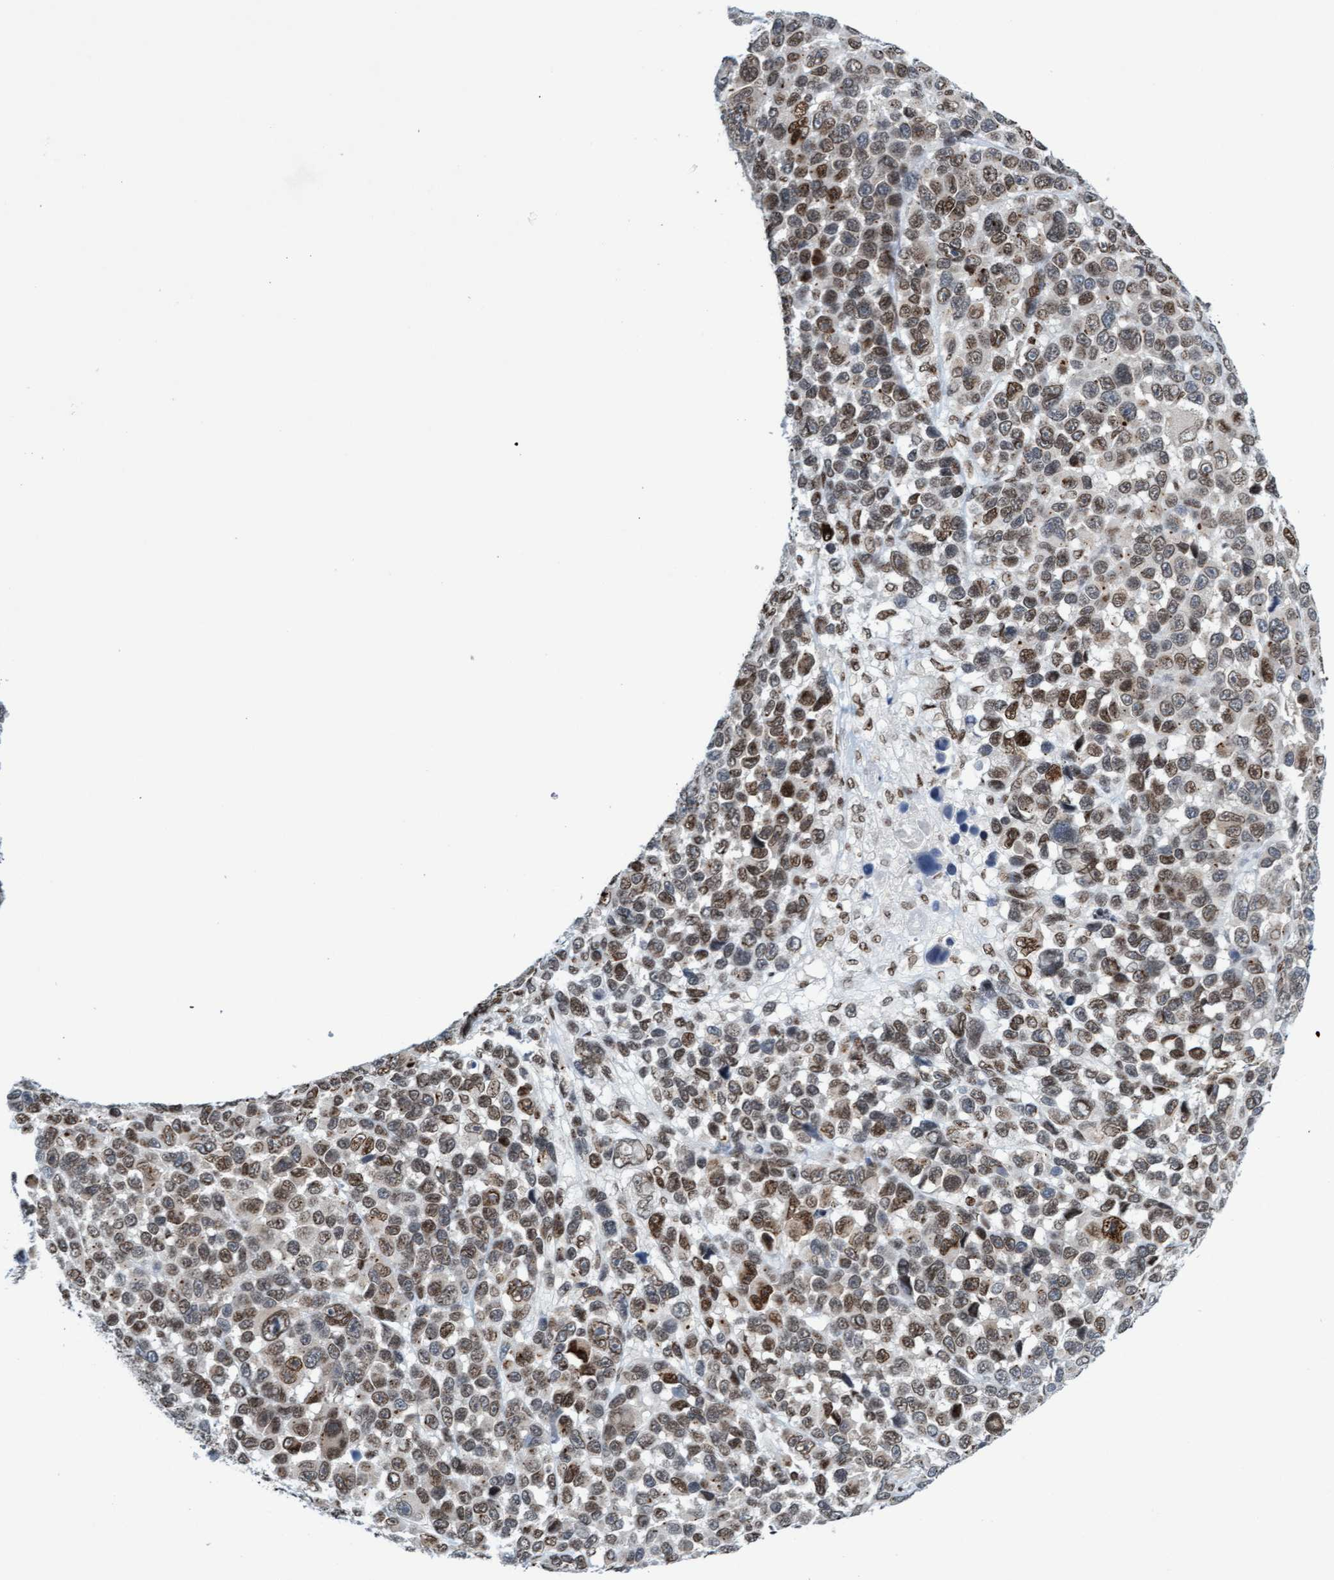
{"staining": {"intensity": "weak", "quantity": ">75%", "location": "nuclear"}, "tissue": "melanoma", "cell_type": "Tumor cells", "image_type": "cancer", "snomed": [{"axis": "morphology", "description": "Malignant melanoma, NOS"}, {"axis": "topography", "description": "Skin"}], "caption": "The immunohistochemical stain labels weak nuclear expression in tumor cells of malignant melanoma tissue.", "gene": "GLRX2", "patient": {"sex": "male", "age": 53}}